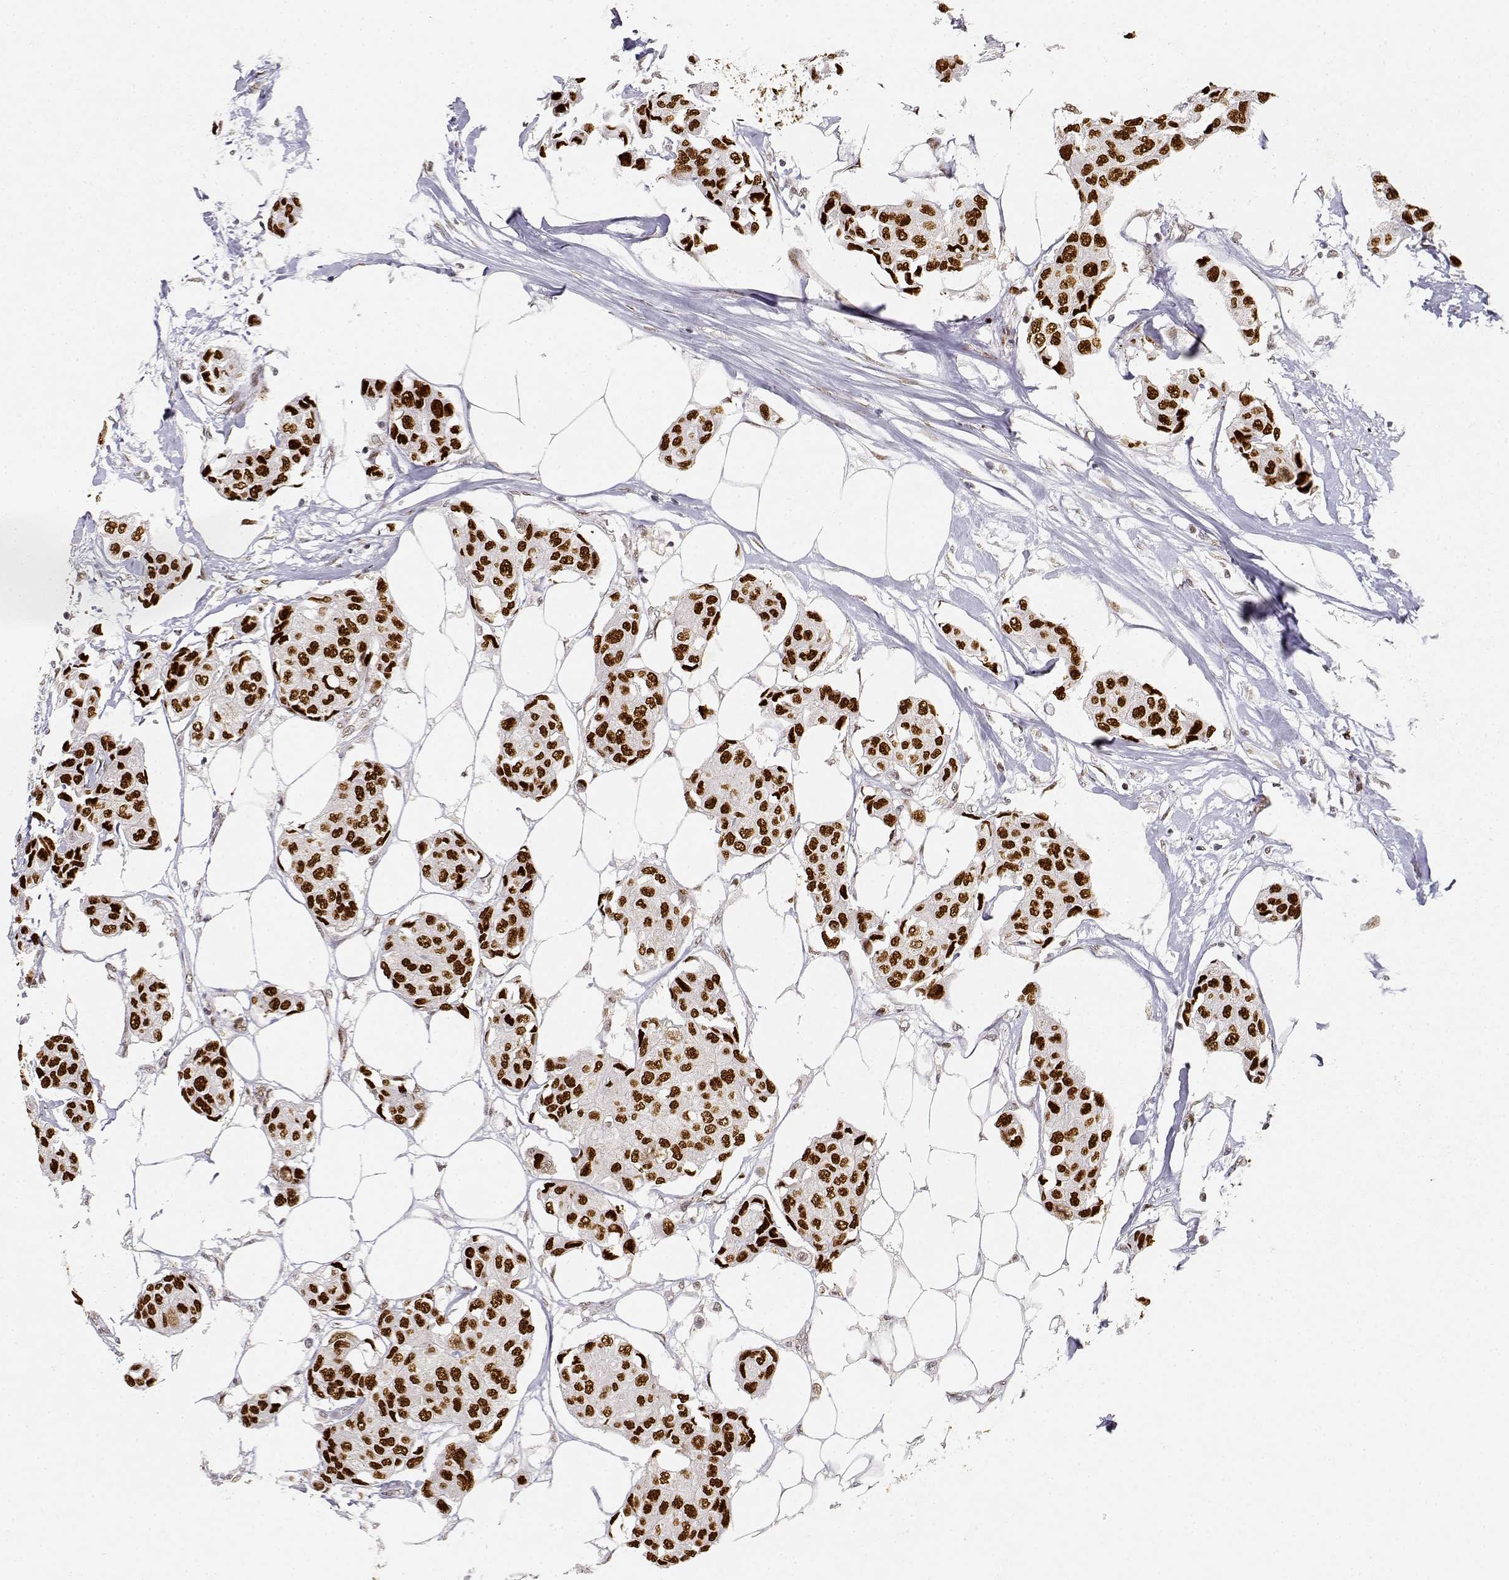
{"staining": {"intensity": "strong", "quantity": ">75%", "location": "nuclear"}, "tissue": "breast cancer", "cell_type": "Tumor cells", "image_type": "cancer", "snomed": [{"axis": "morphology", "description": "Duct carcinoma"}, {"axis": "topography", "description": "Breast"}, {"axis": "topography", "description": "Lymph node"}], "caption": "Immunohistochemical staining of breast cancer reveals high levels of strong nuclear staining in about >75% of tumor cells.", "gene": "RSF1", "patient": {"sex": "female", "age": 80}}